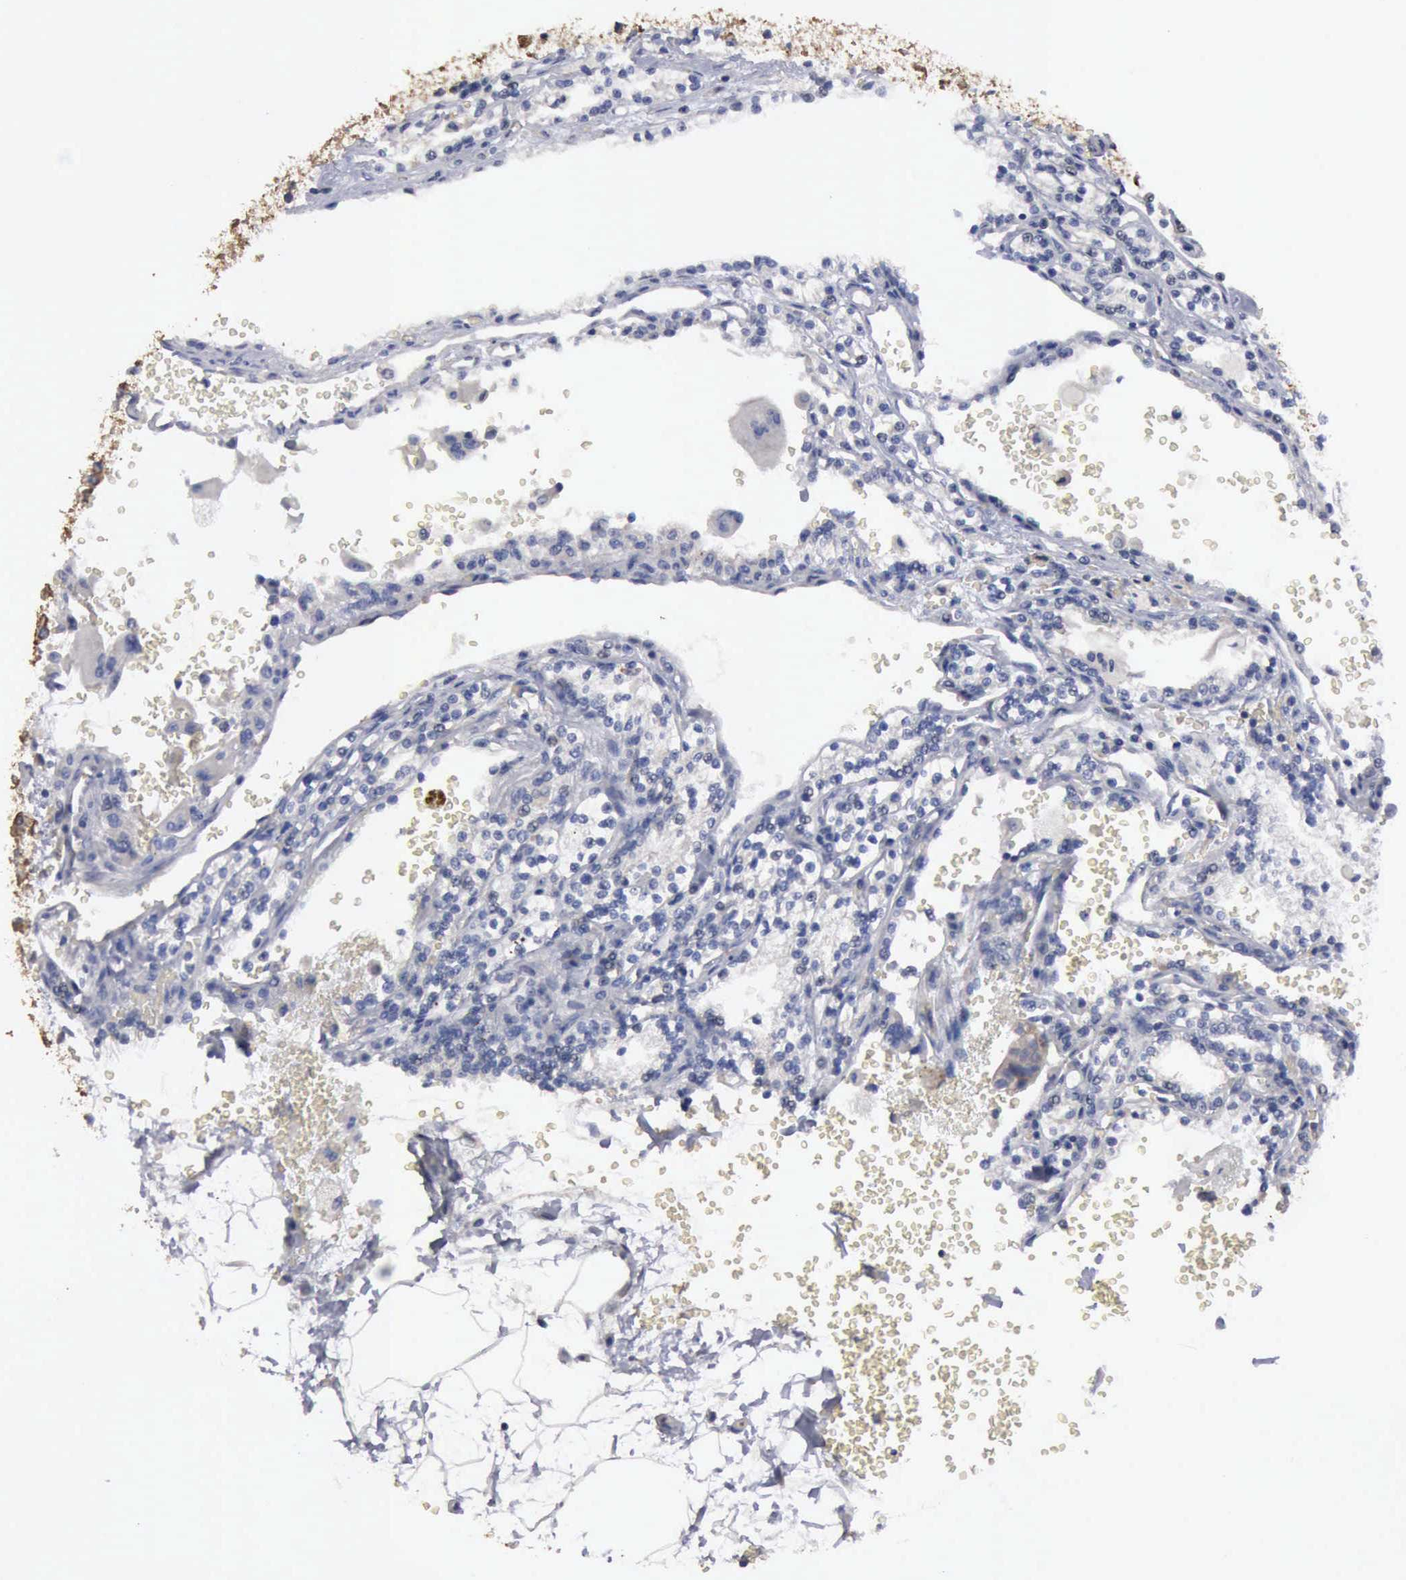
{"staining": {"intensity": "negative", "quantity": "none", "location": "none"}, "tissue": "renal cancer", "cell_type": "Tumor cells", "image_type": "cancer", "snomed": [{"axis": "morphology", "description": "Adenocarcinoma, NOS"}, {"axis": "topography", "description": "Kidney"}], "caption": "Immunohistochemical staining of renal adenocarcinoma demonstrates no significant expression in tumor cells. (DAB immunohistochemistry visualized using brightfield microscopy, high magnification).", "gene": "TXLNG", "patient": {"sex": "female", "age": 56}}